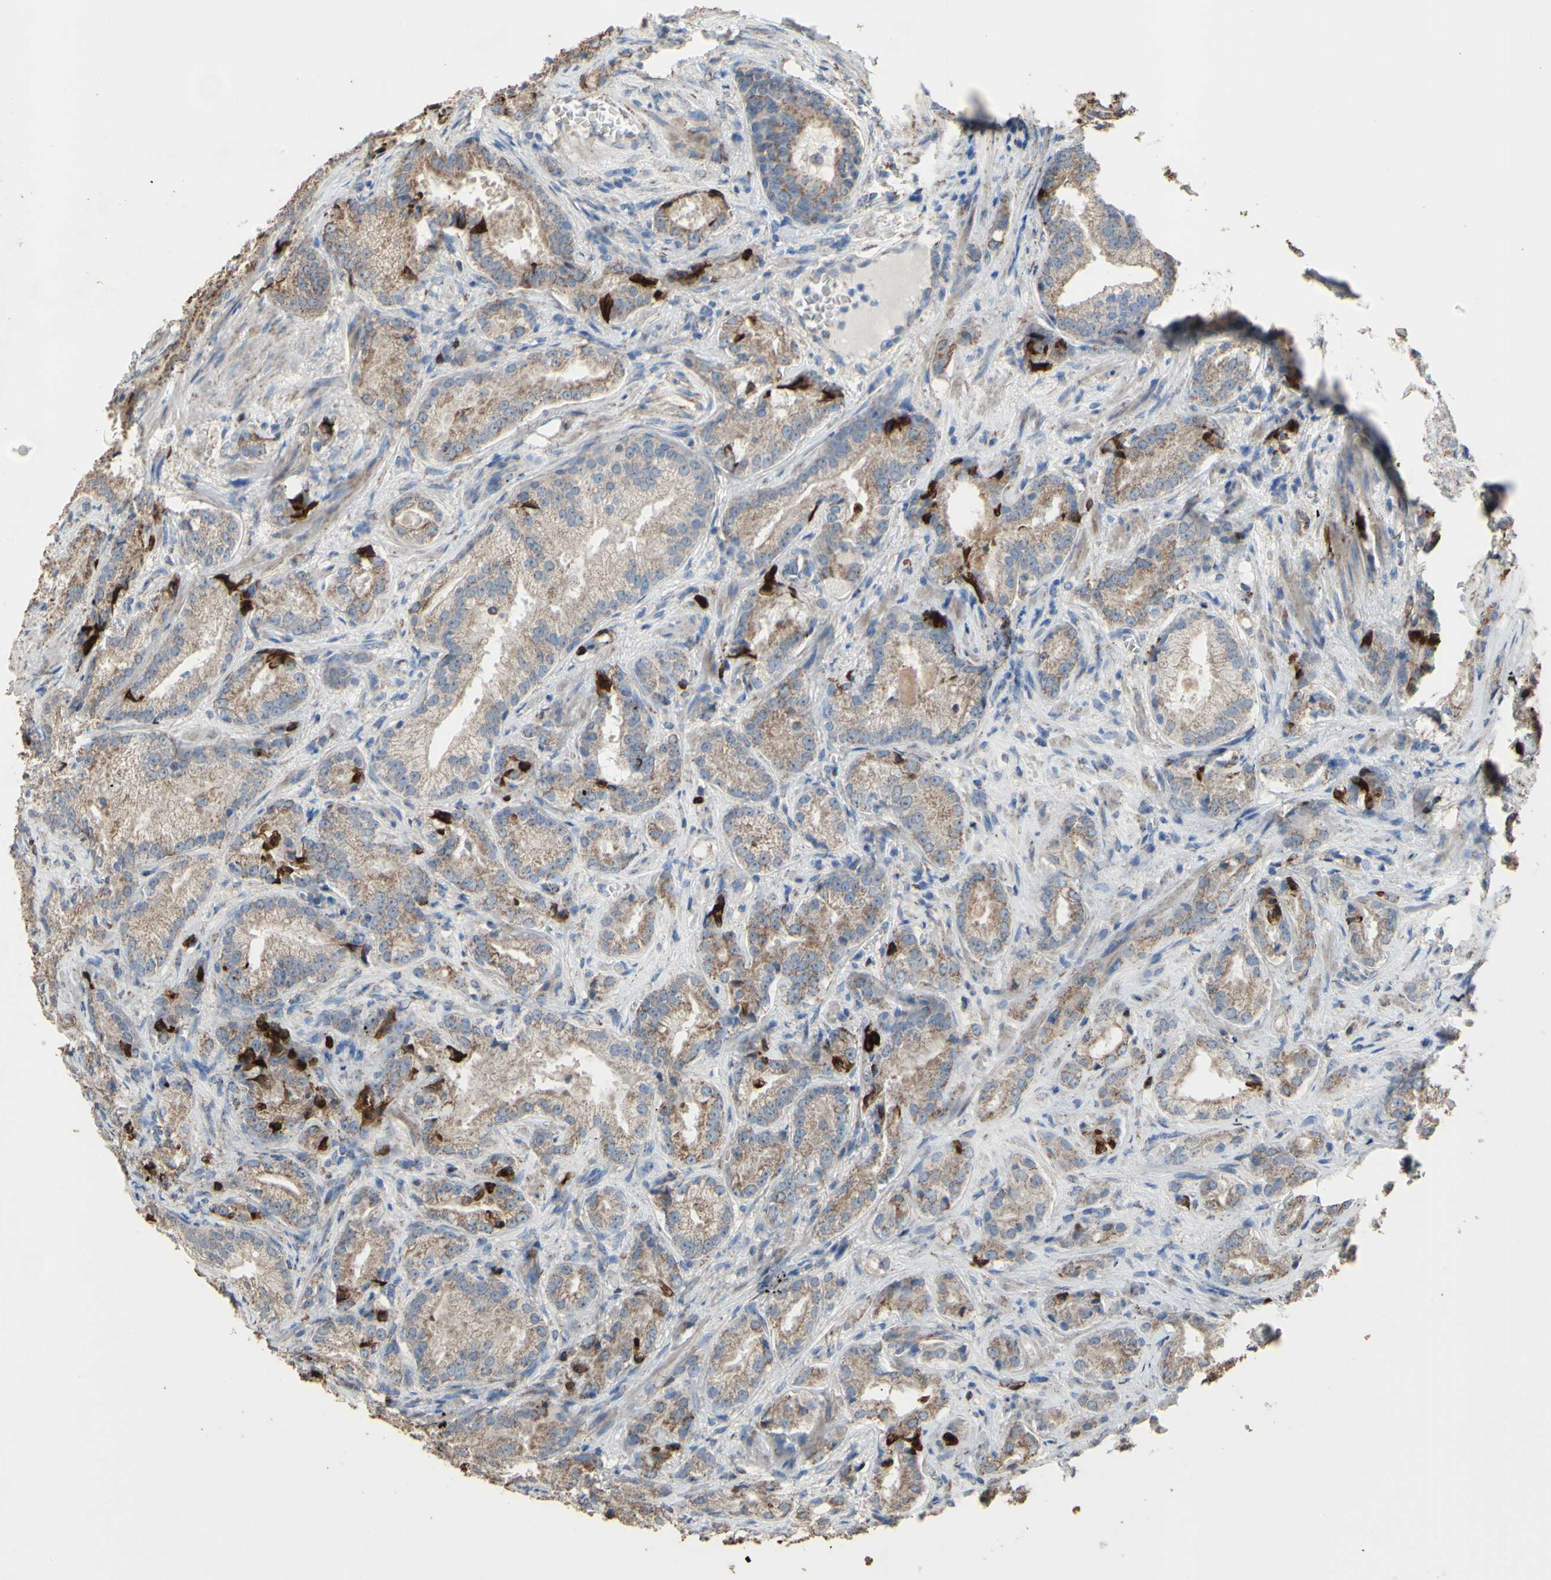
{"staining": {"intensity": "weak", "quantity": ">75%", "location": "cytoplasmic/membranous"}, "tissue": "prostate cancer", "cell_type": "Tumor cells", "image_type": "cancer", "snomed": [{"axis": "morphology", "description": "Adenocarcinoma, High grade"}, {"axis": "topography", "description": "Prostate"}], "caption": "Prostate cancer was stained to show a protein in brown. There is low levels of weak cytoplasmic/membranous expression in approximately >75% of tumor cells.", "gene": "CMKLR2", "patient": {"sex": "male", "age": 64}}